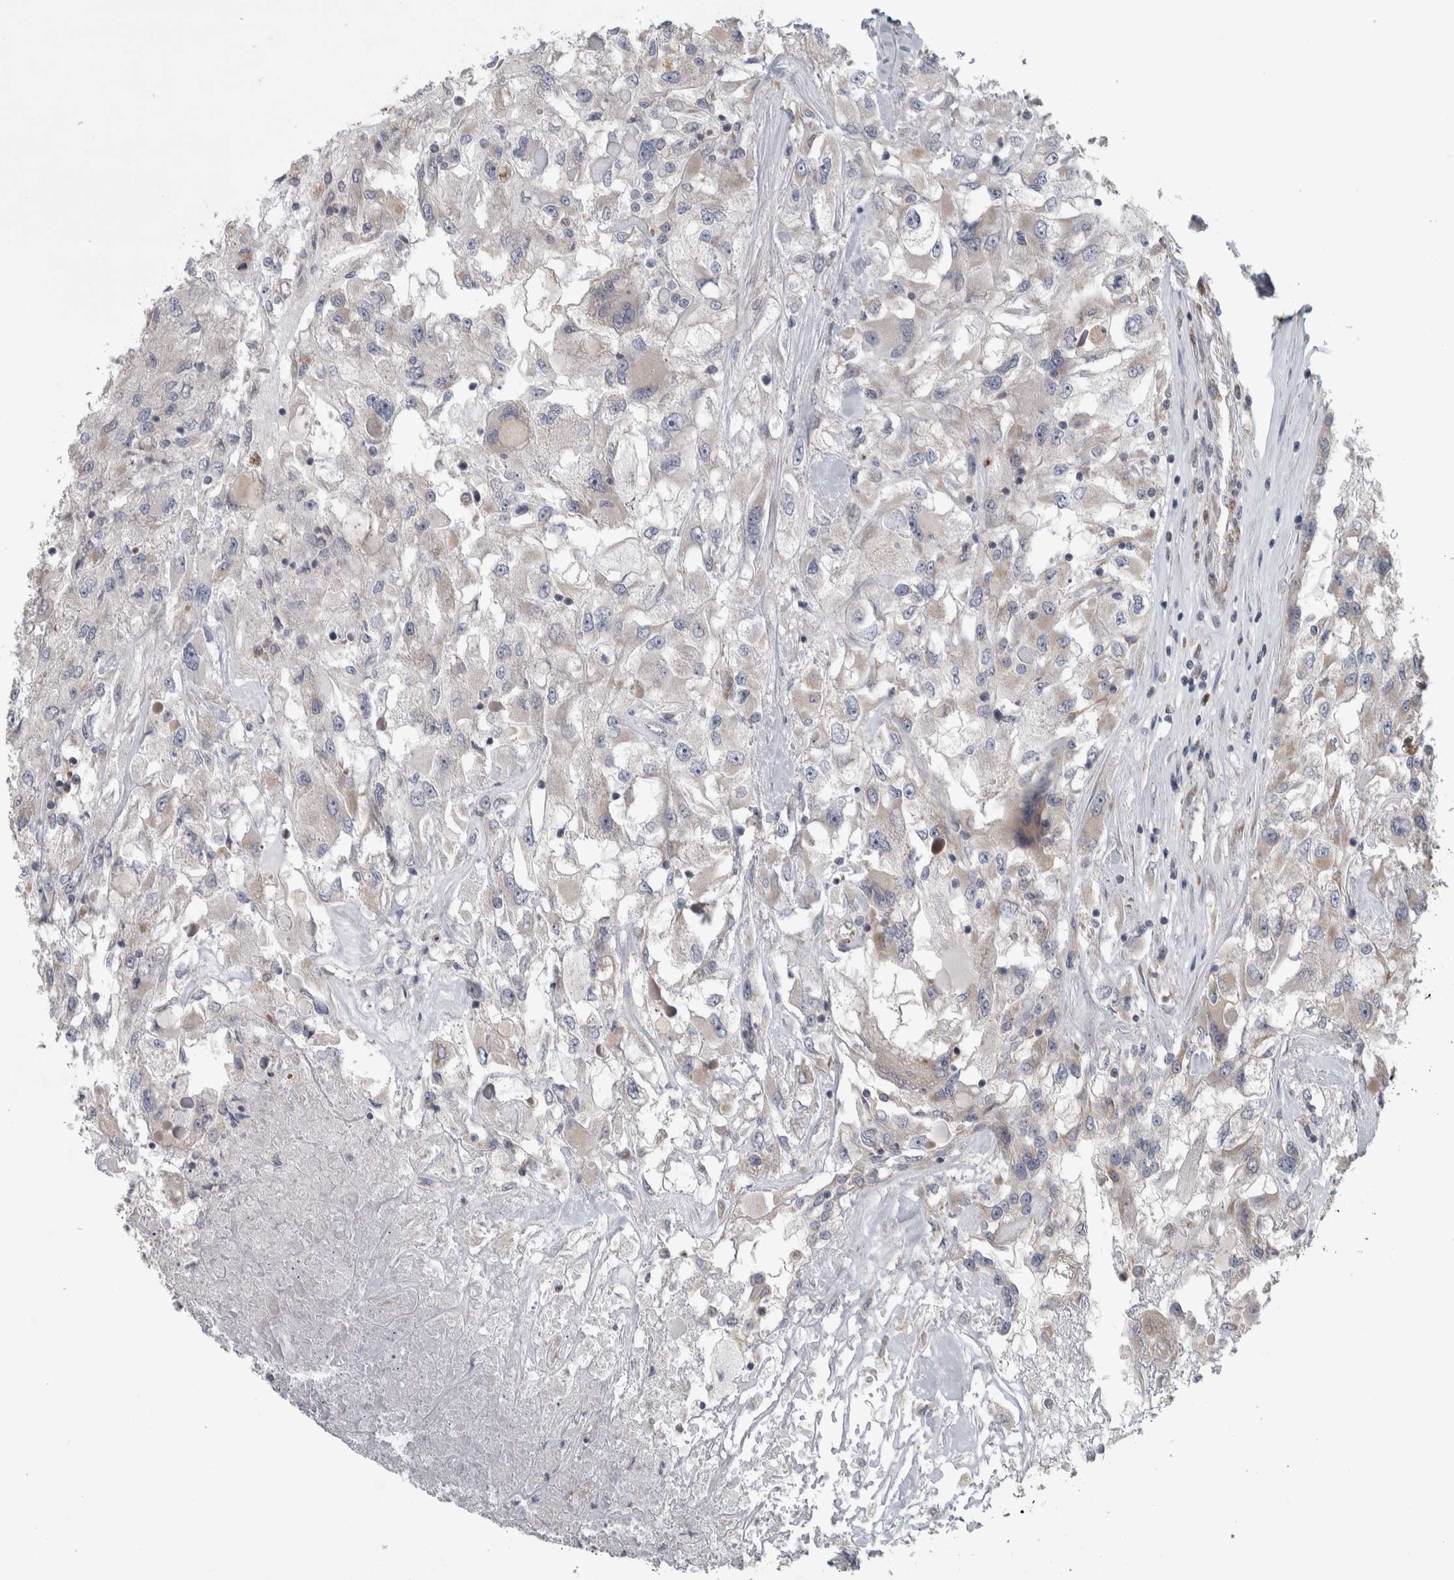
{"staining": {"intensity": "negative", "quantity": "none", "location": "none"}, "tissue": "renal cancer", "cell_type": "Tumor cells", "image_type": "cancer", "snomed": [{"axis": "morphology", "description": "Adenocarcinoma, NOS"}, {"axis": "topography", "description": "Kidney"}], "caption": "Histopathology image shows no protein expression in tumor cells of renal adenocarcinoma tissue.", "gene": "SRP68", "patient": {"sex": "female", "age": 52}}